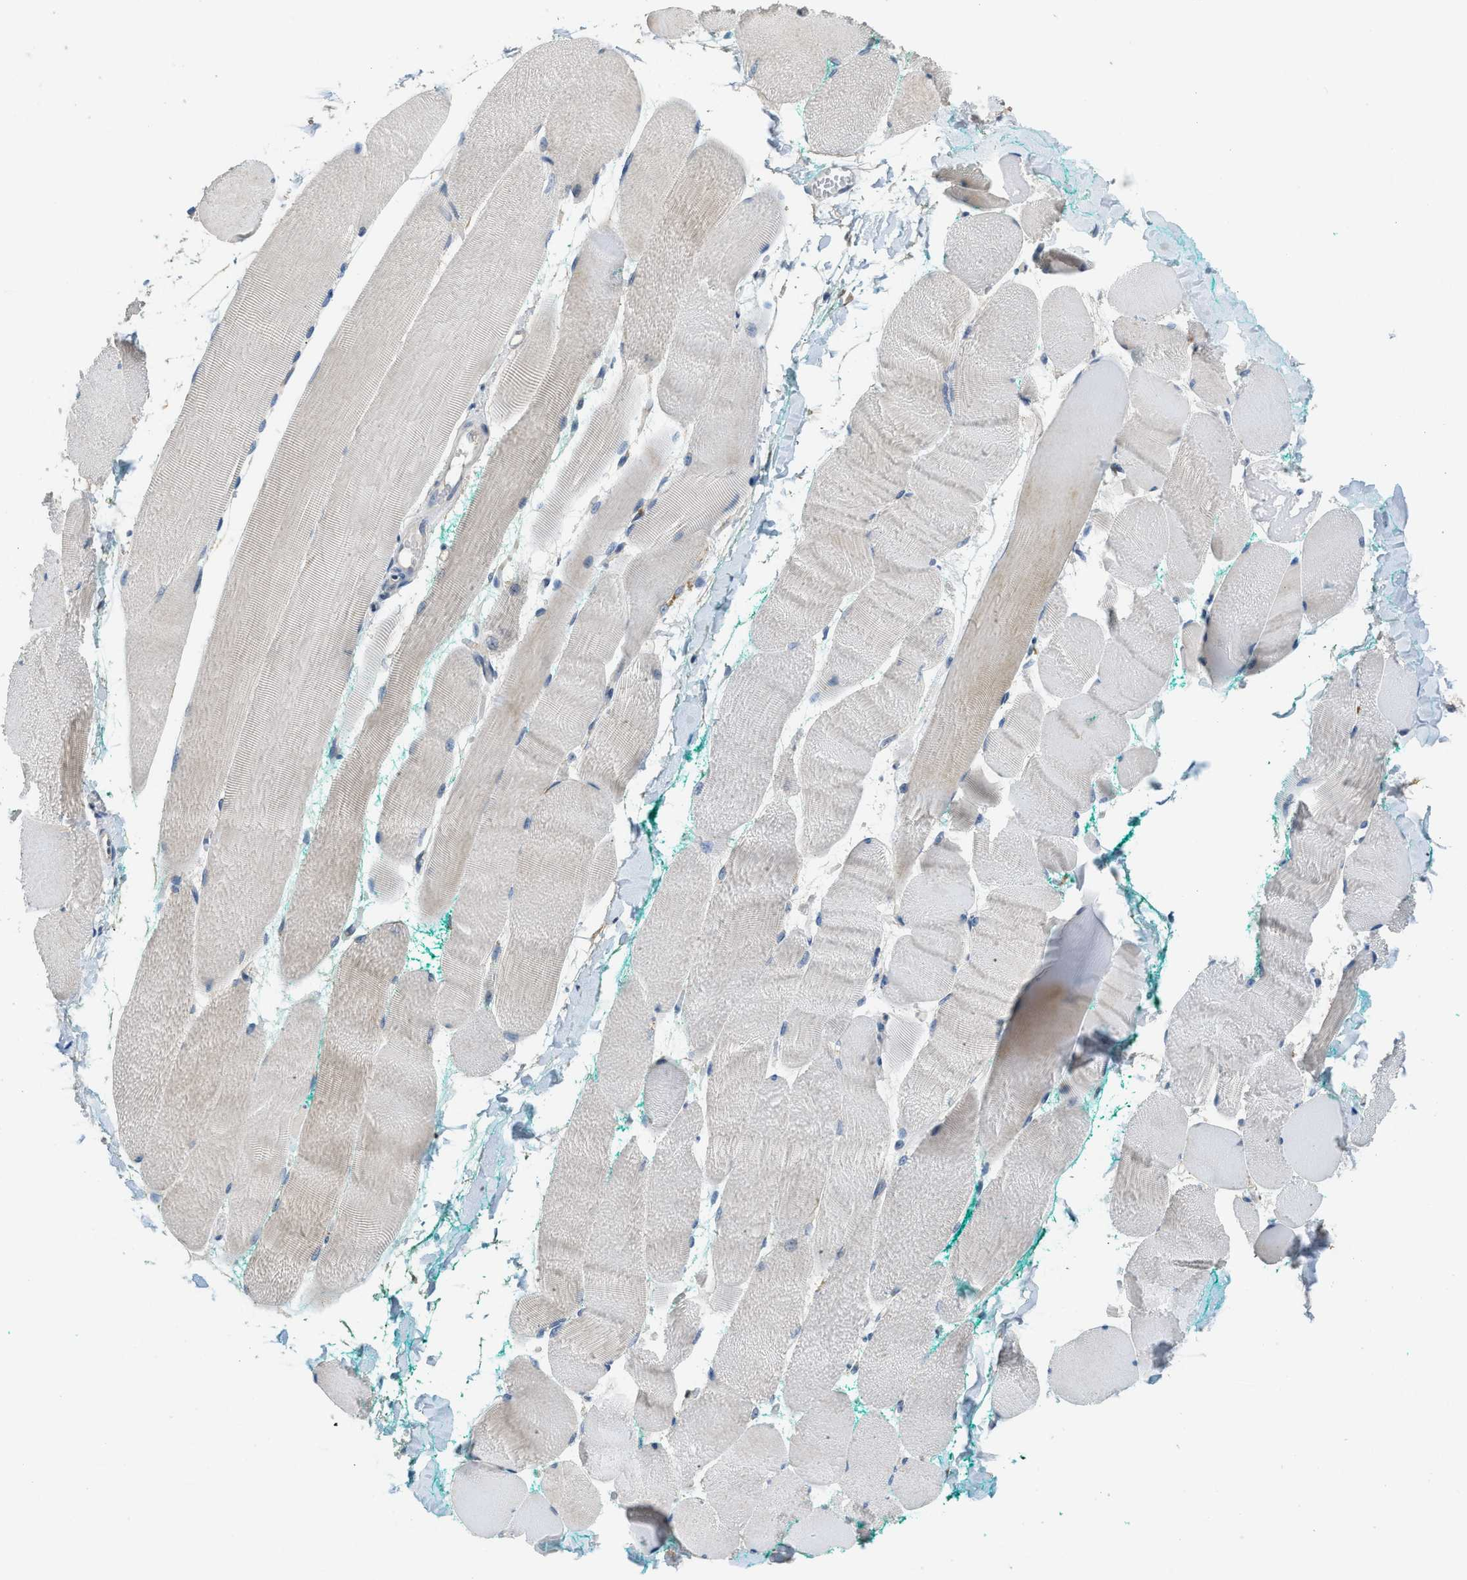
{"staining": {"intensity": "weak", "quantity": "<25%", "location": "cytoplasmic/membranous"}, "tissue": "skeletal muscle", "cell_type": "Myocytes", "image_type": "normal", "snomed": [{"axis": "morphology", "description": "Normal tissue, NOS"}, {"axis": "morphology", "description": "Squamous cell carcinoma, NOS"}, {"axis": "topography", "description": "Skeletal muscle"}], "caption": "This is an IHC photomicrograph of benign human skeletal muscle. There is no expression in myocytes.", "gene": "TMEM154", "patient": {"sex": "male", "age": 51}}